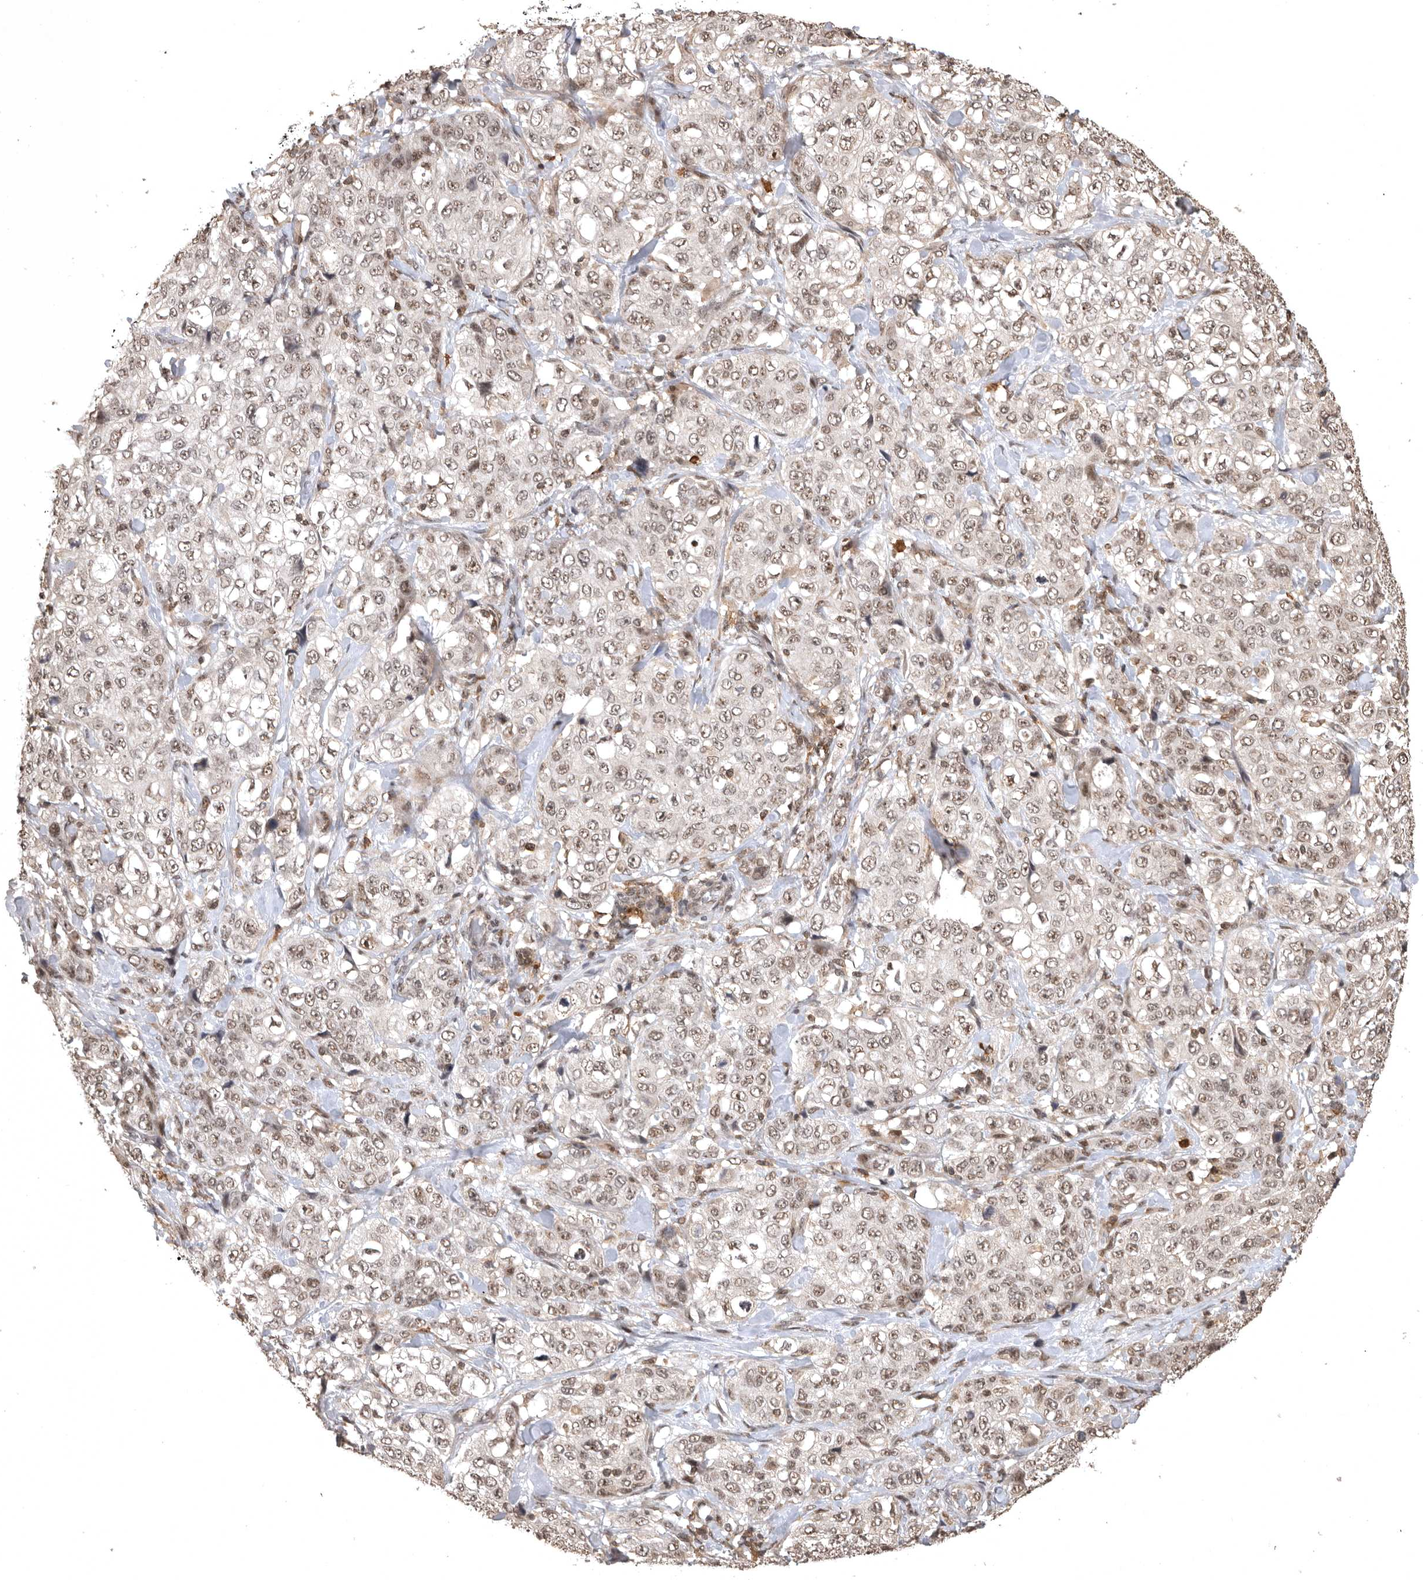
{"staining": {"intensity": "weak", "quantity": ">75%", "location": "nuclear"}, "tissue": "stomach cancer", "cell_type": "Tumor cells", "image_type": "cancer", "snomed": [{"axis": "morphology", "description": "Adenocarcinoma, NOS"}, {"axis": "topography", "description": "Stomach"}], "caption": "Tumor cells display low levels of weak nuclear positivity in about >75% of cells in stomach adenocarcinoma. Nuclei are stained in blue.", "gene": "CBLL1", "patient": {"sex": "male", "age": 48}}